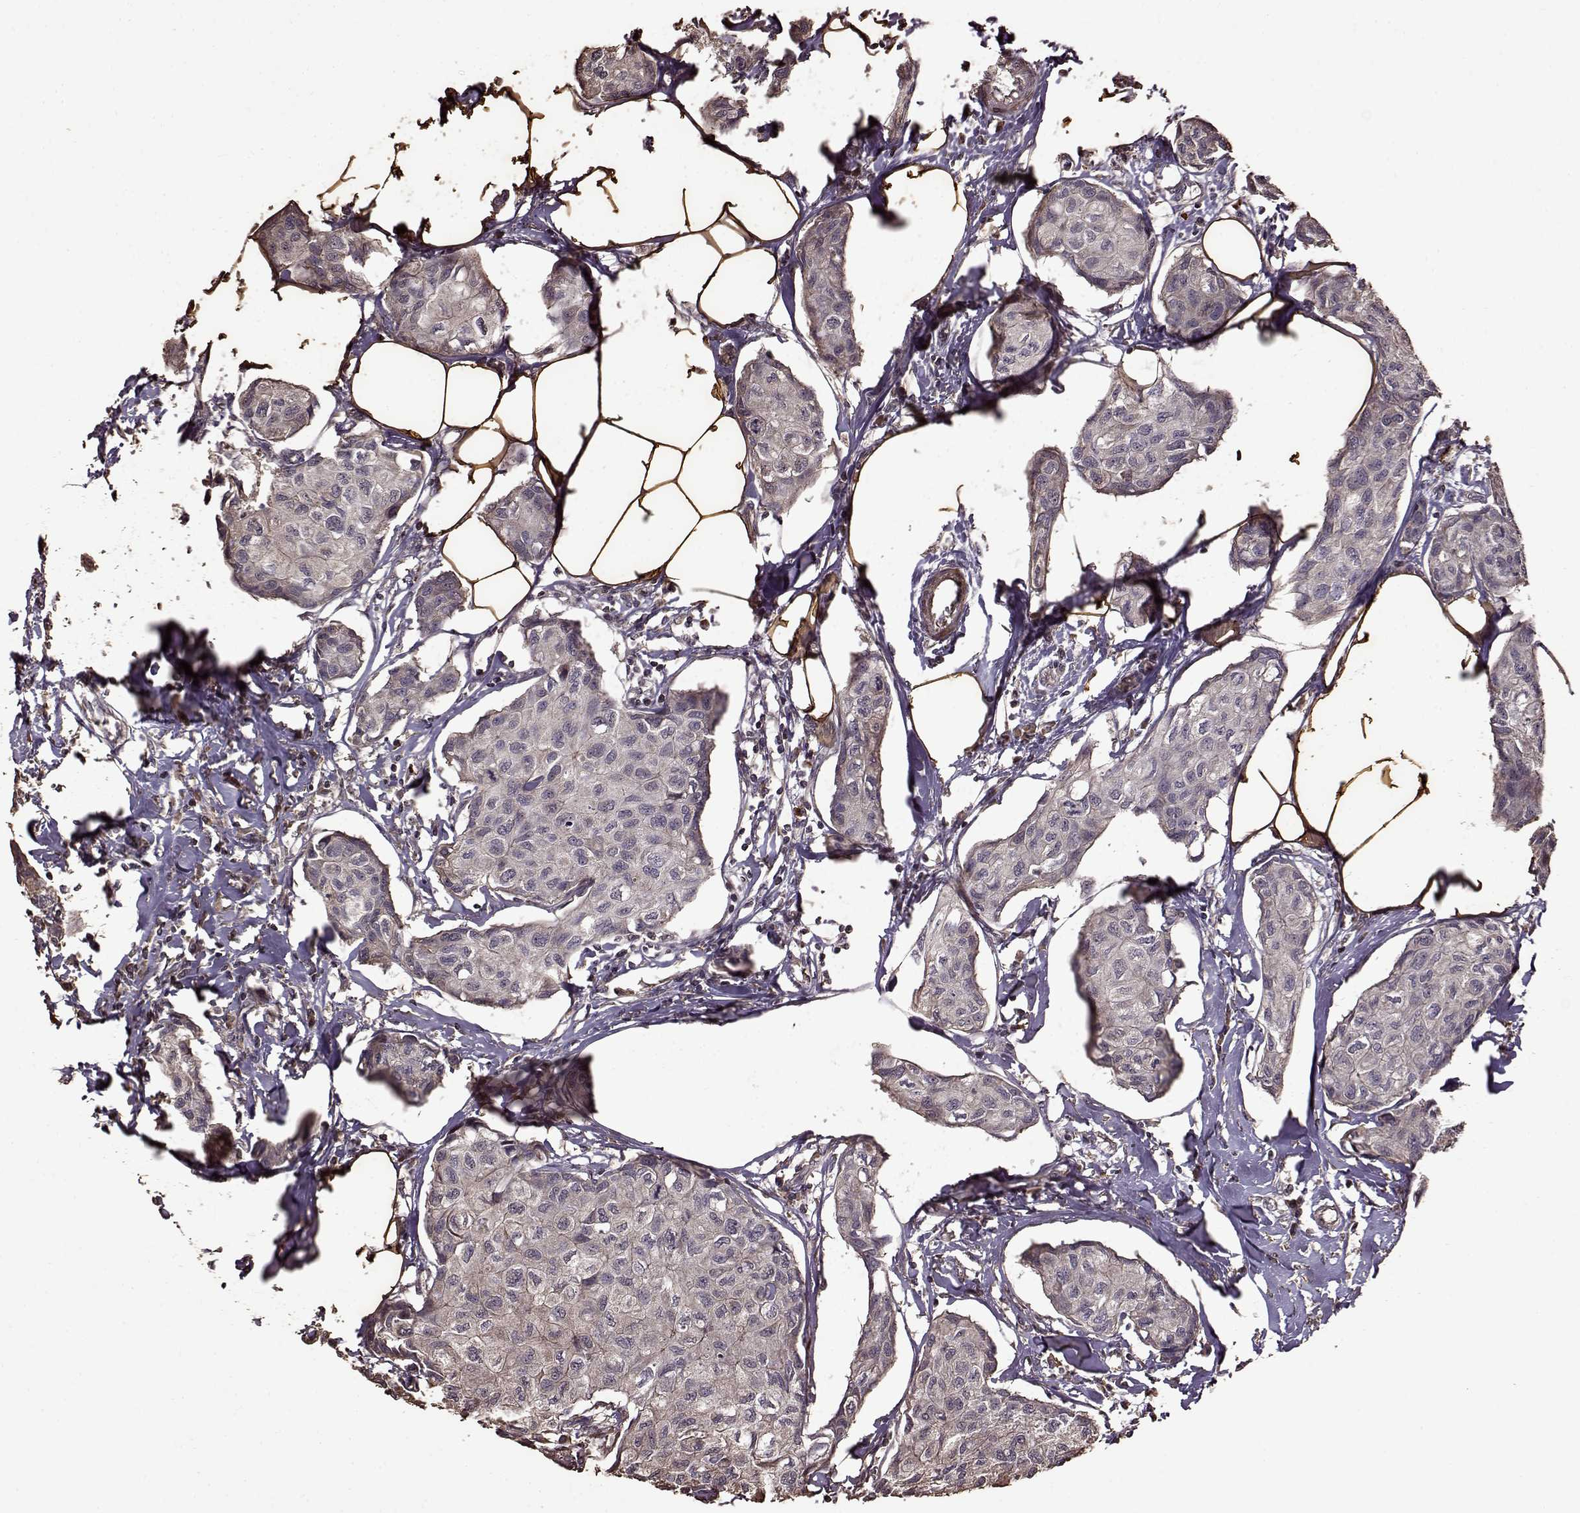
{"staining": {"intensity": "negative", "quantity": "none", "location": "none"}, "tissue": "breast cancer", "cell_type": "Tumor cells", "image_type": "cancer", "snomed": [{"axis": "morphology", "description": "Duct carcinoma"}, {"axis": "topography", "description": "Breast"}], "caption": "High power microscopy micrograph of an immunohistochemistry (IHC) histopathology image of breast infiltrating ductal carcinoma, revealing no significant positivity in tumor cells.", "gene": "FBXW11", "patient": {"sex": "female", "age": 80}}